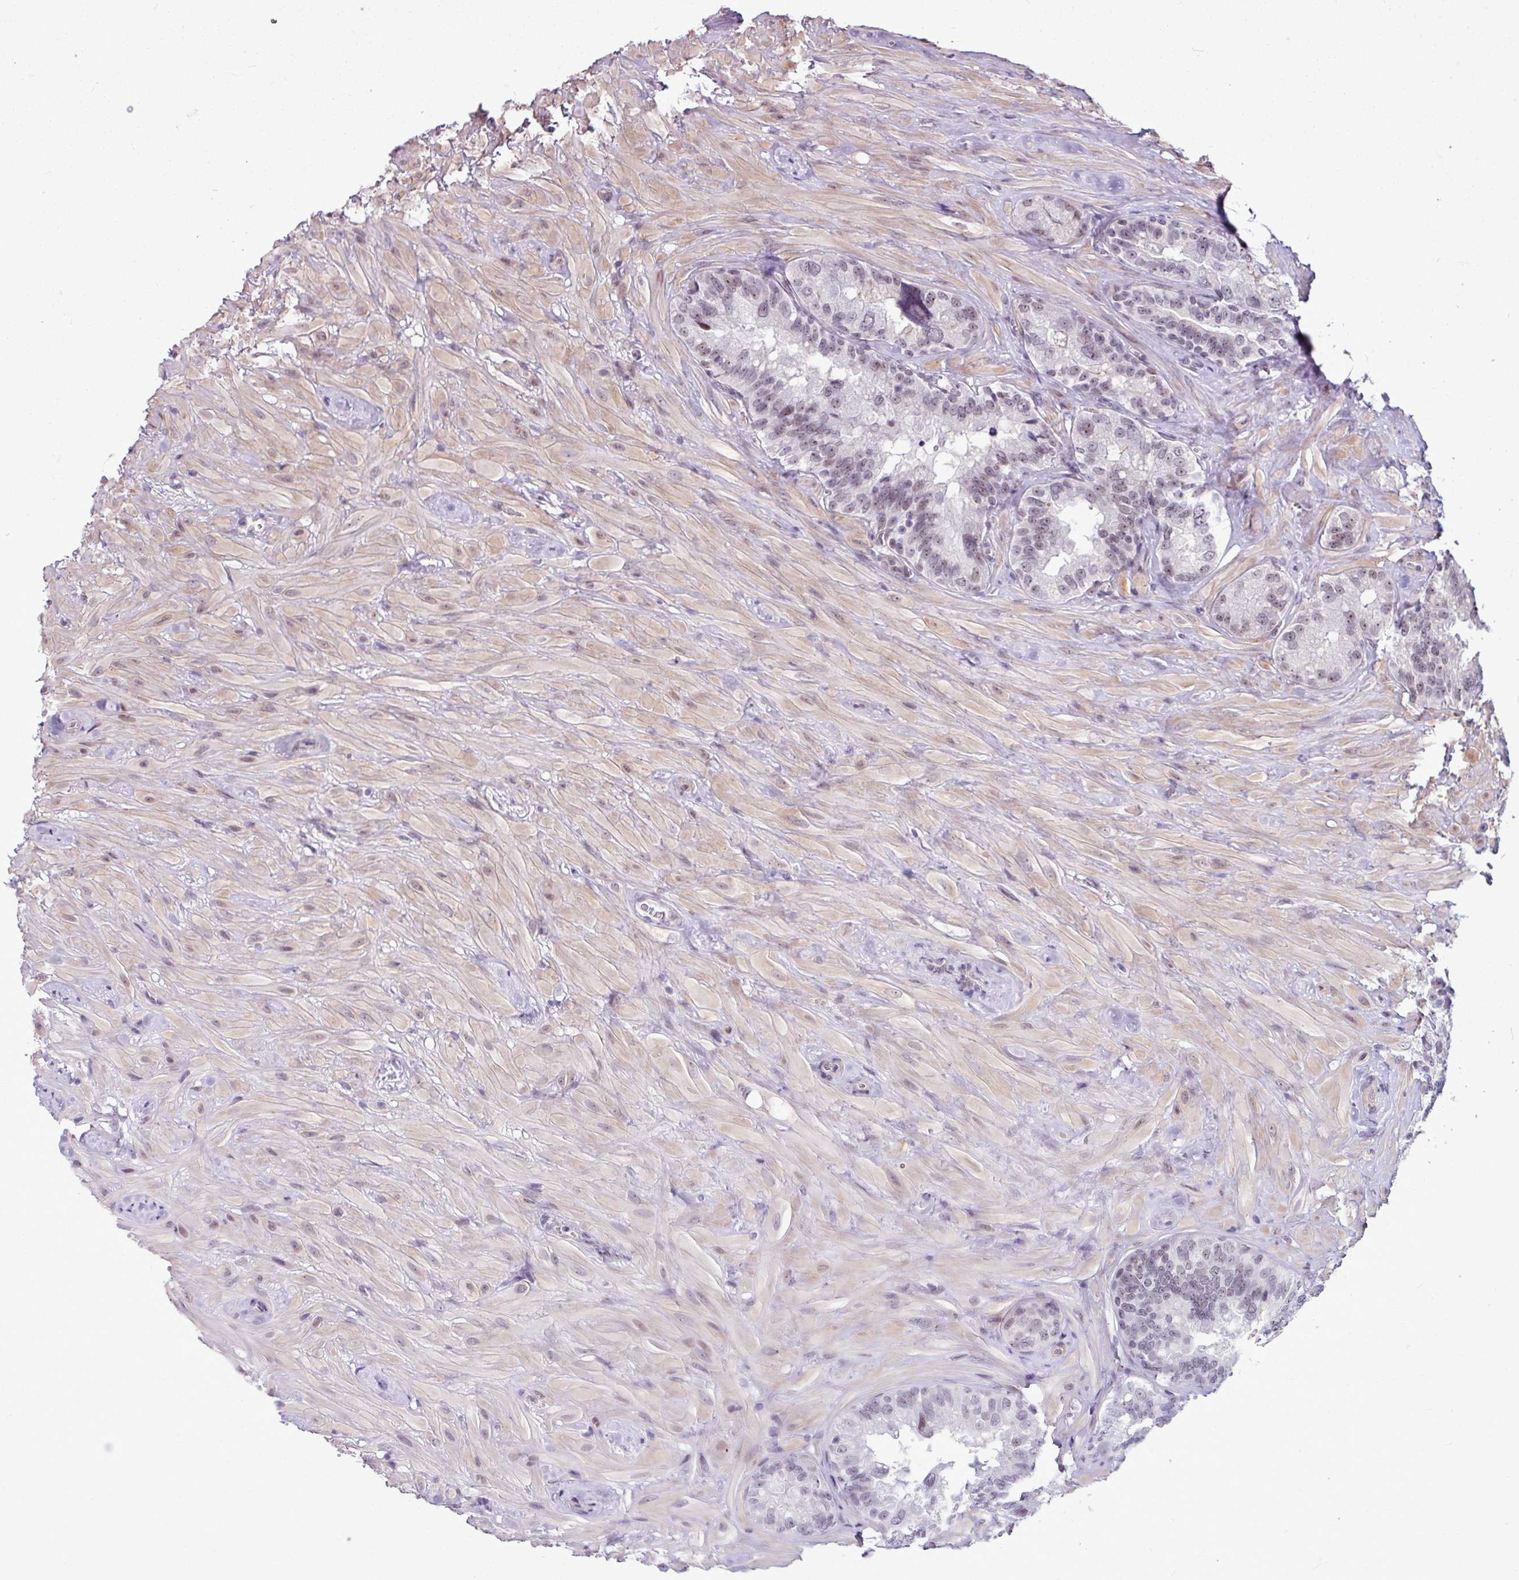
{"staining": {"intensity": "moderate", "quantity": ">75%", "location": "nuclear"}, "tissue": "seminal vesicle", "cell_type": "Glandular cells", "image_type": "normal", "snomed": [{"axis": "morphology", "description": "Normal tissue, NOS"}, {"axis": "topography", "description": "Seminal veicle"}], "caption": "About >75% of glandular cells in normal seminal vesicle display moderate nuclear protein positivity as visualized by brown immunohistochemical staining.", "gene": "UTP18", "patient": {"sex": "male", "age": 60}}